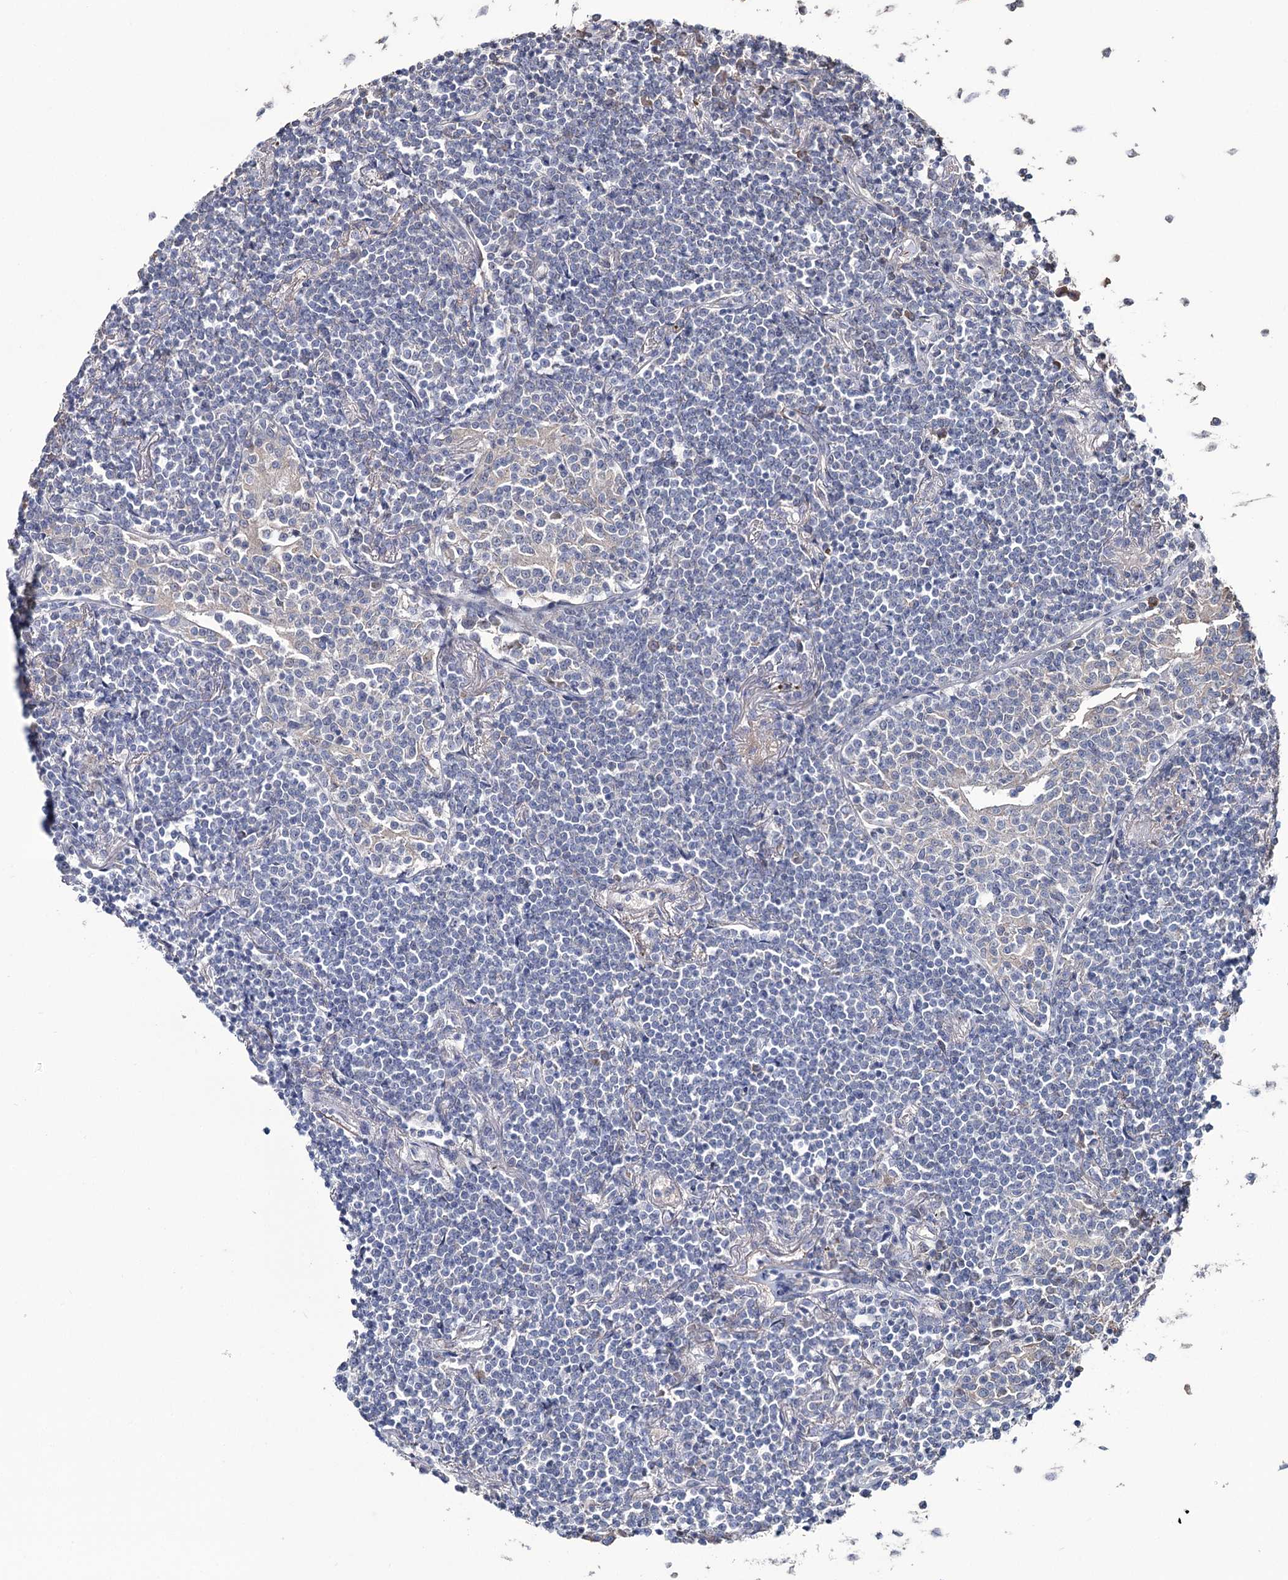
{"staining": {"intensity": "negative", "quantity": "none", "location": "none"}, "tissue": "lymphoma", "cell_type": "Tumor cells", "image_type": "cancer", "snomed": [{"axis": "morphology", "description": "Malignant lymphoma, non-Hodgkin's type, Low grade"}, {"axis": "topography", "description": "Lung"}], "caption": "High magnification brightfield microscopy of malignant lymphoma, non-Hodgkin's type (low-grade) stained with DAB (brown) and counterstained with hematoxylin (blue): tumor cells show no significant expression.", "gene": "EPB41L5", "patient": {"sex": "female", "age": 71}}